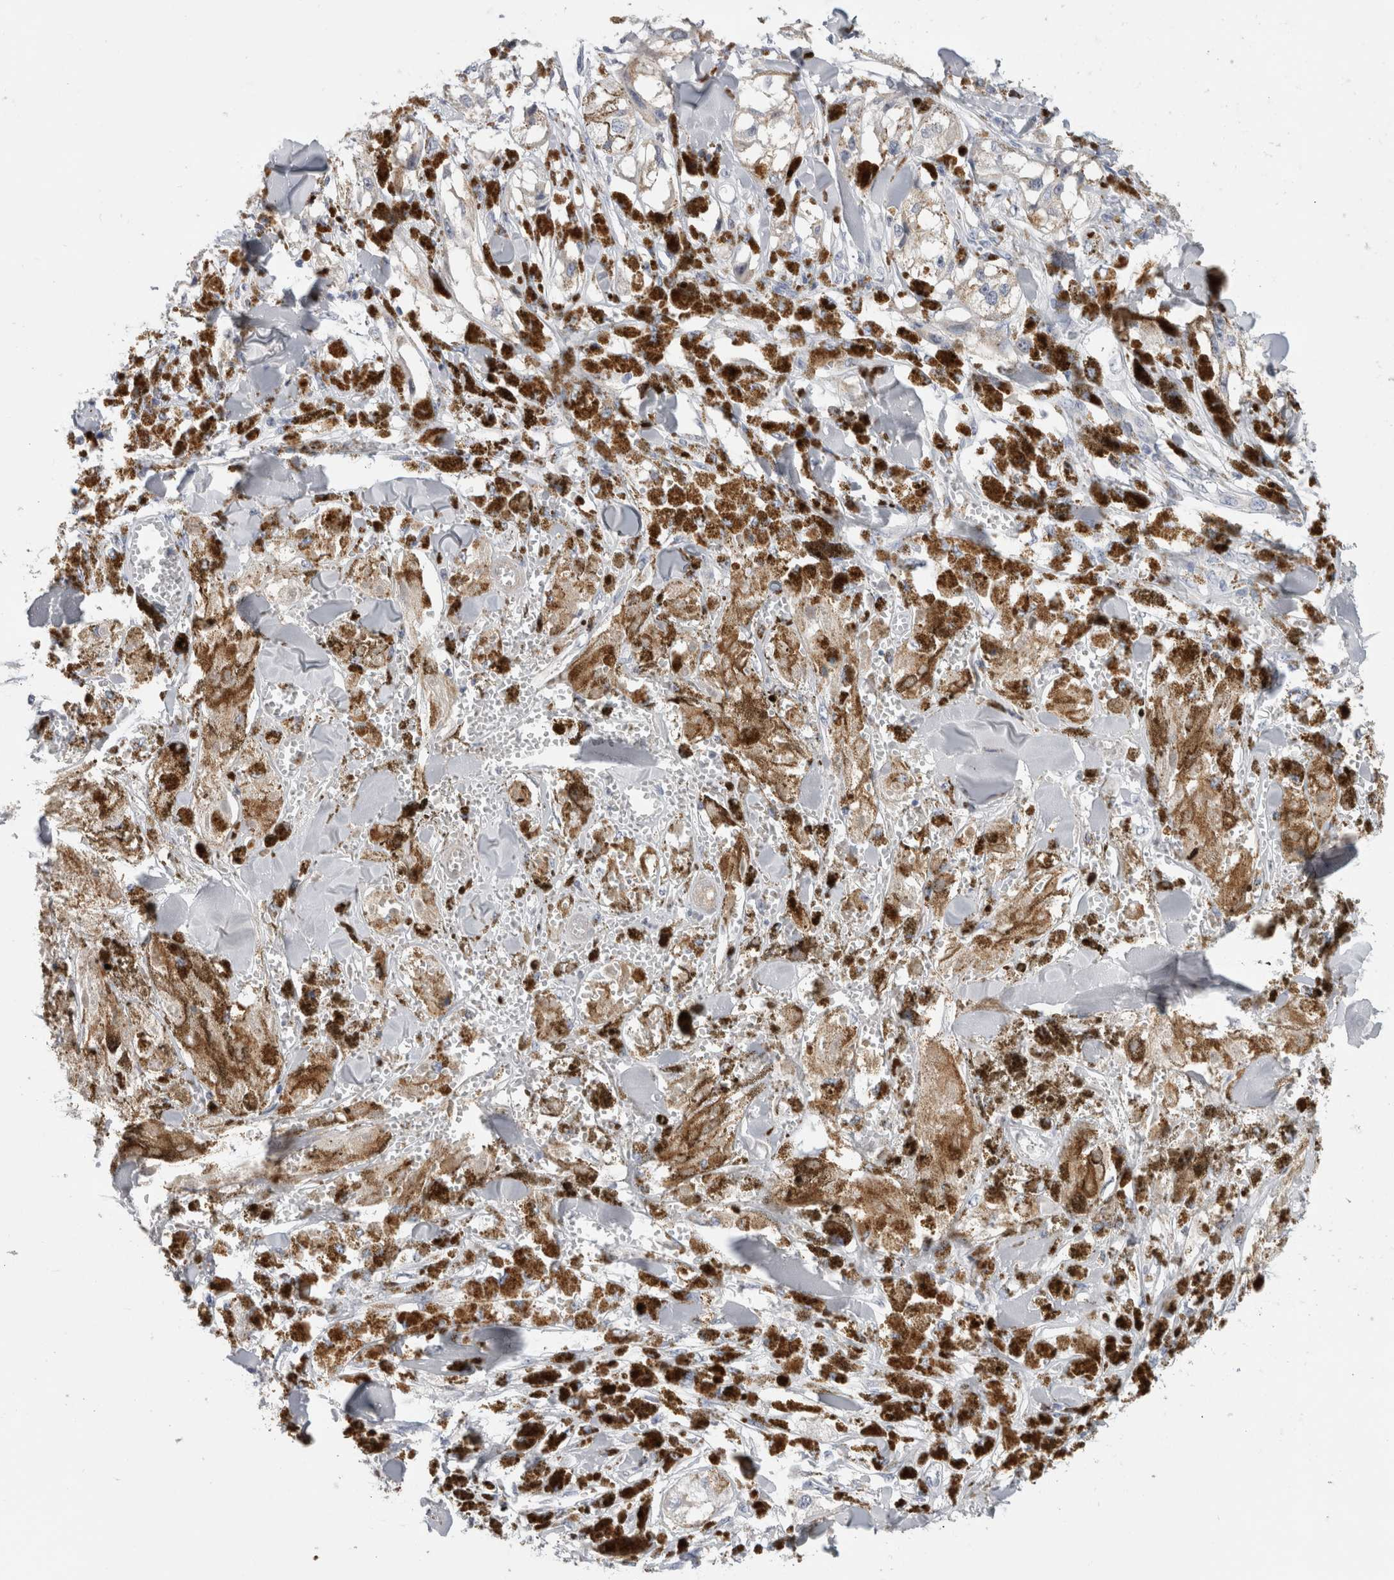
{"staining": {"intensity": "negative", "quantity": "none", "location": "none"}, "tissue": "melanoma", "cell_type": "Tumor cells", "image_type": "cancer", "snomed": [{"axis": "morphology", "description": "Malignant melanoma, NOS"}, {"axis": "topography", "description": "Skin"}], "caption": "A micrograph of malignant melanoma stained for a protein exhibits no brown staining in tumor cells.", "gene": "SLC20A2", "patient": {"sex": "male", "age": 88}}